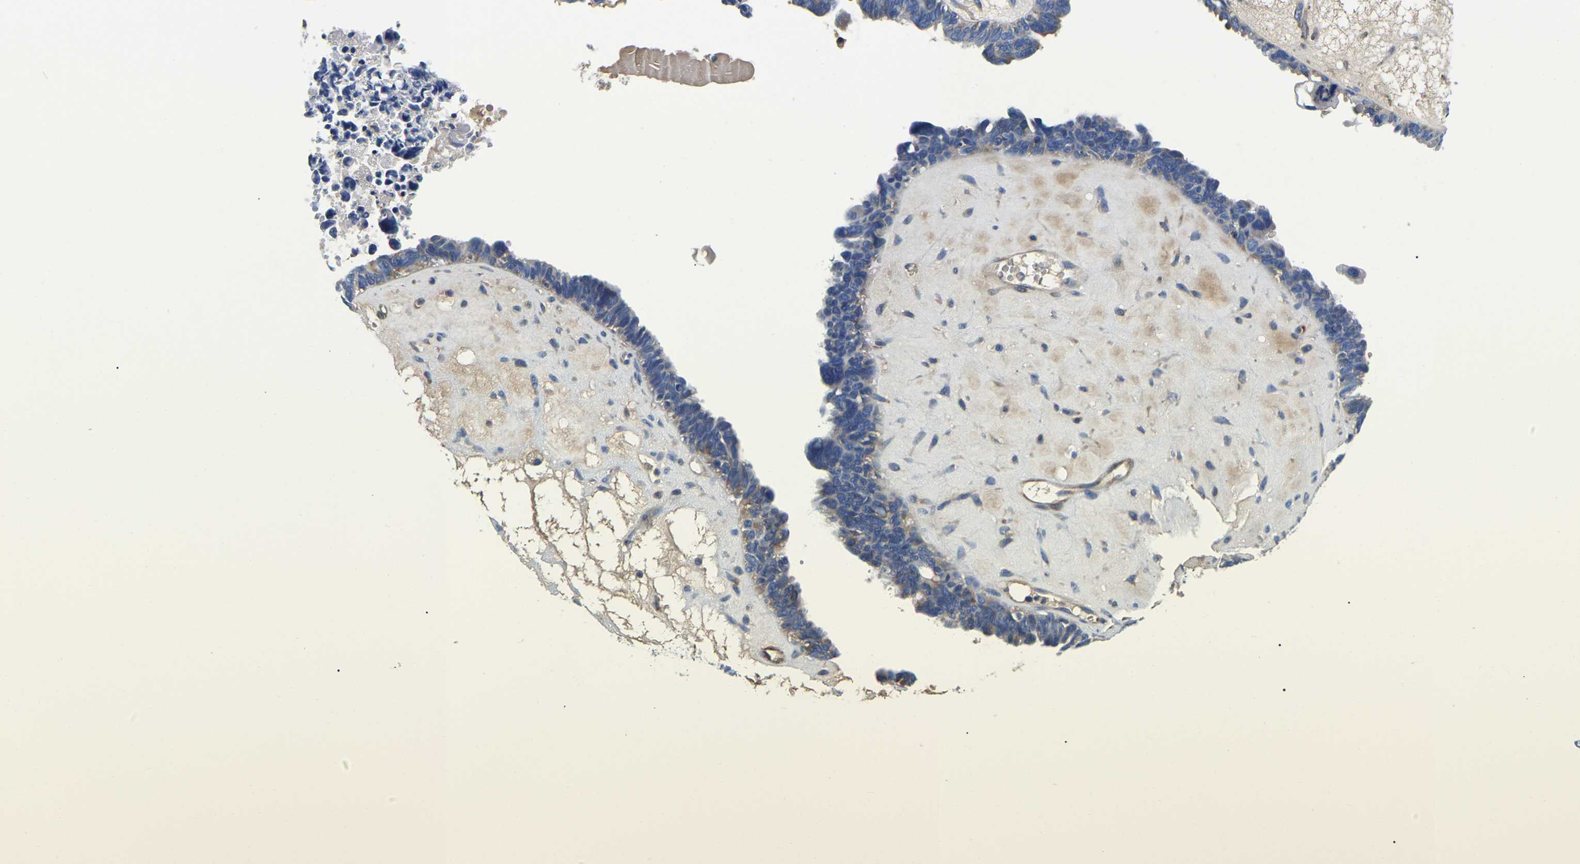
{"staining": {"intensity": "weak", "quantity": "25%-75%", "location": "cytoplasmic/membranous"}, "tissue": "ovarian cancer", "cell_type": "Tumor cells", "image_type": "cancer", "snomed": [{"axis": "morphology", "description": "Cystadenocarcinoma, serous, NOS"}, {"axis": "topography", "description": "Ovary"}], "caption": "An image of ovarian cancer (serous cystadenocarcinoma) stained for a protein reveals weak cytoplasmic/membranous brown staining in tumor cells.", "gene": "DUSP8", "patient": {"sex": "female", "age": 79}}